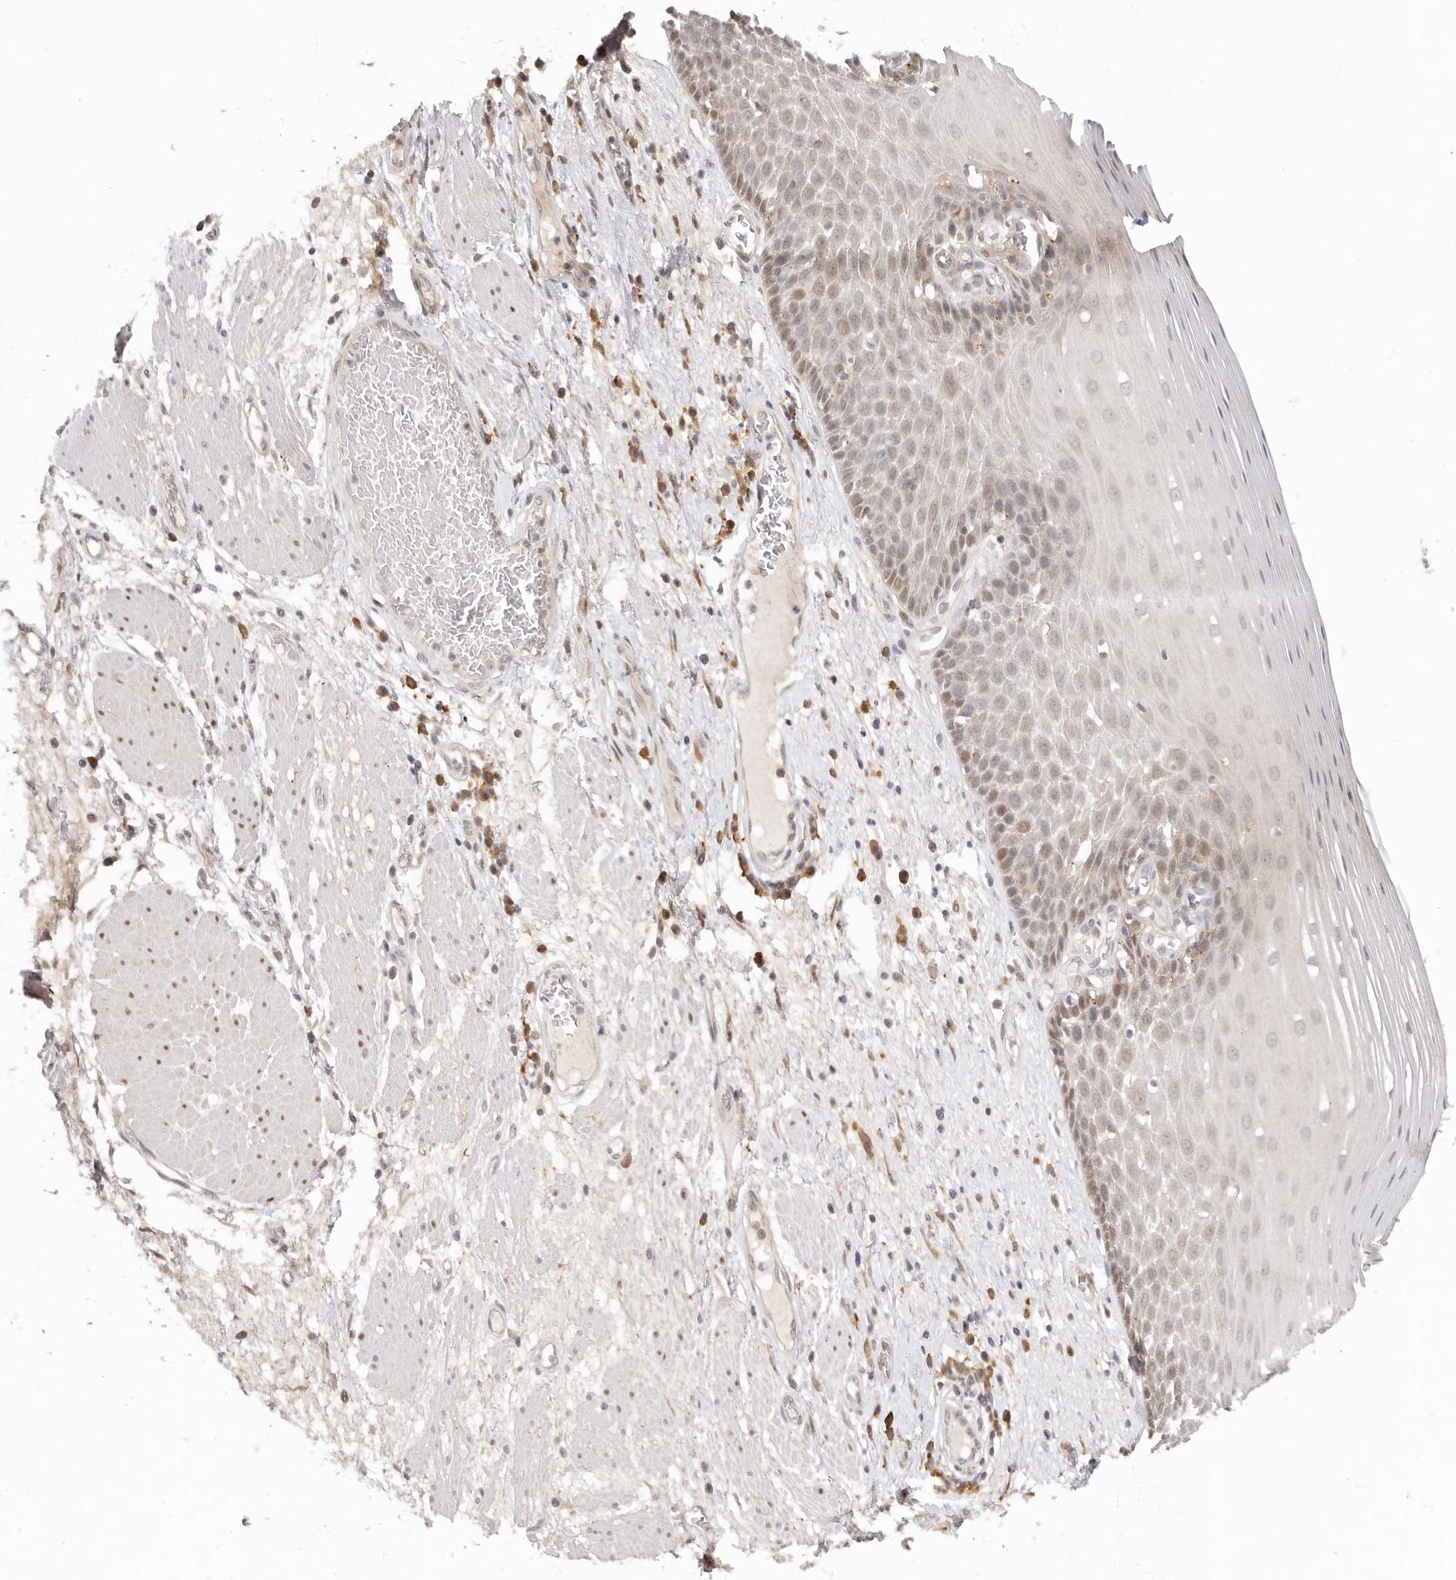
{"staining": {"intensity": "moderate", "quantity": "<25%", "location": "nuclear"}, "tissue": "esophagus", "cell_type": "Squamous epithelial cells", "image_type": "normal", "snomed": [{"axis": "morphology", "description": "Normal tissue, NOS"}, {"axis": "morphology", "description": "Adenocarcinoma, NOS"}, {"axis": "topography", "description": "Esophagus"}], "caption": "Human esophagus stained with a brown dye reveals moderate nuclear positive positivity in about <25% of squamous epithelial cells.", "gene": "LARP7", "patient": {"sex": "male", "age": 62}}